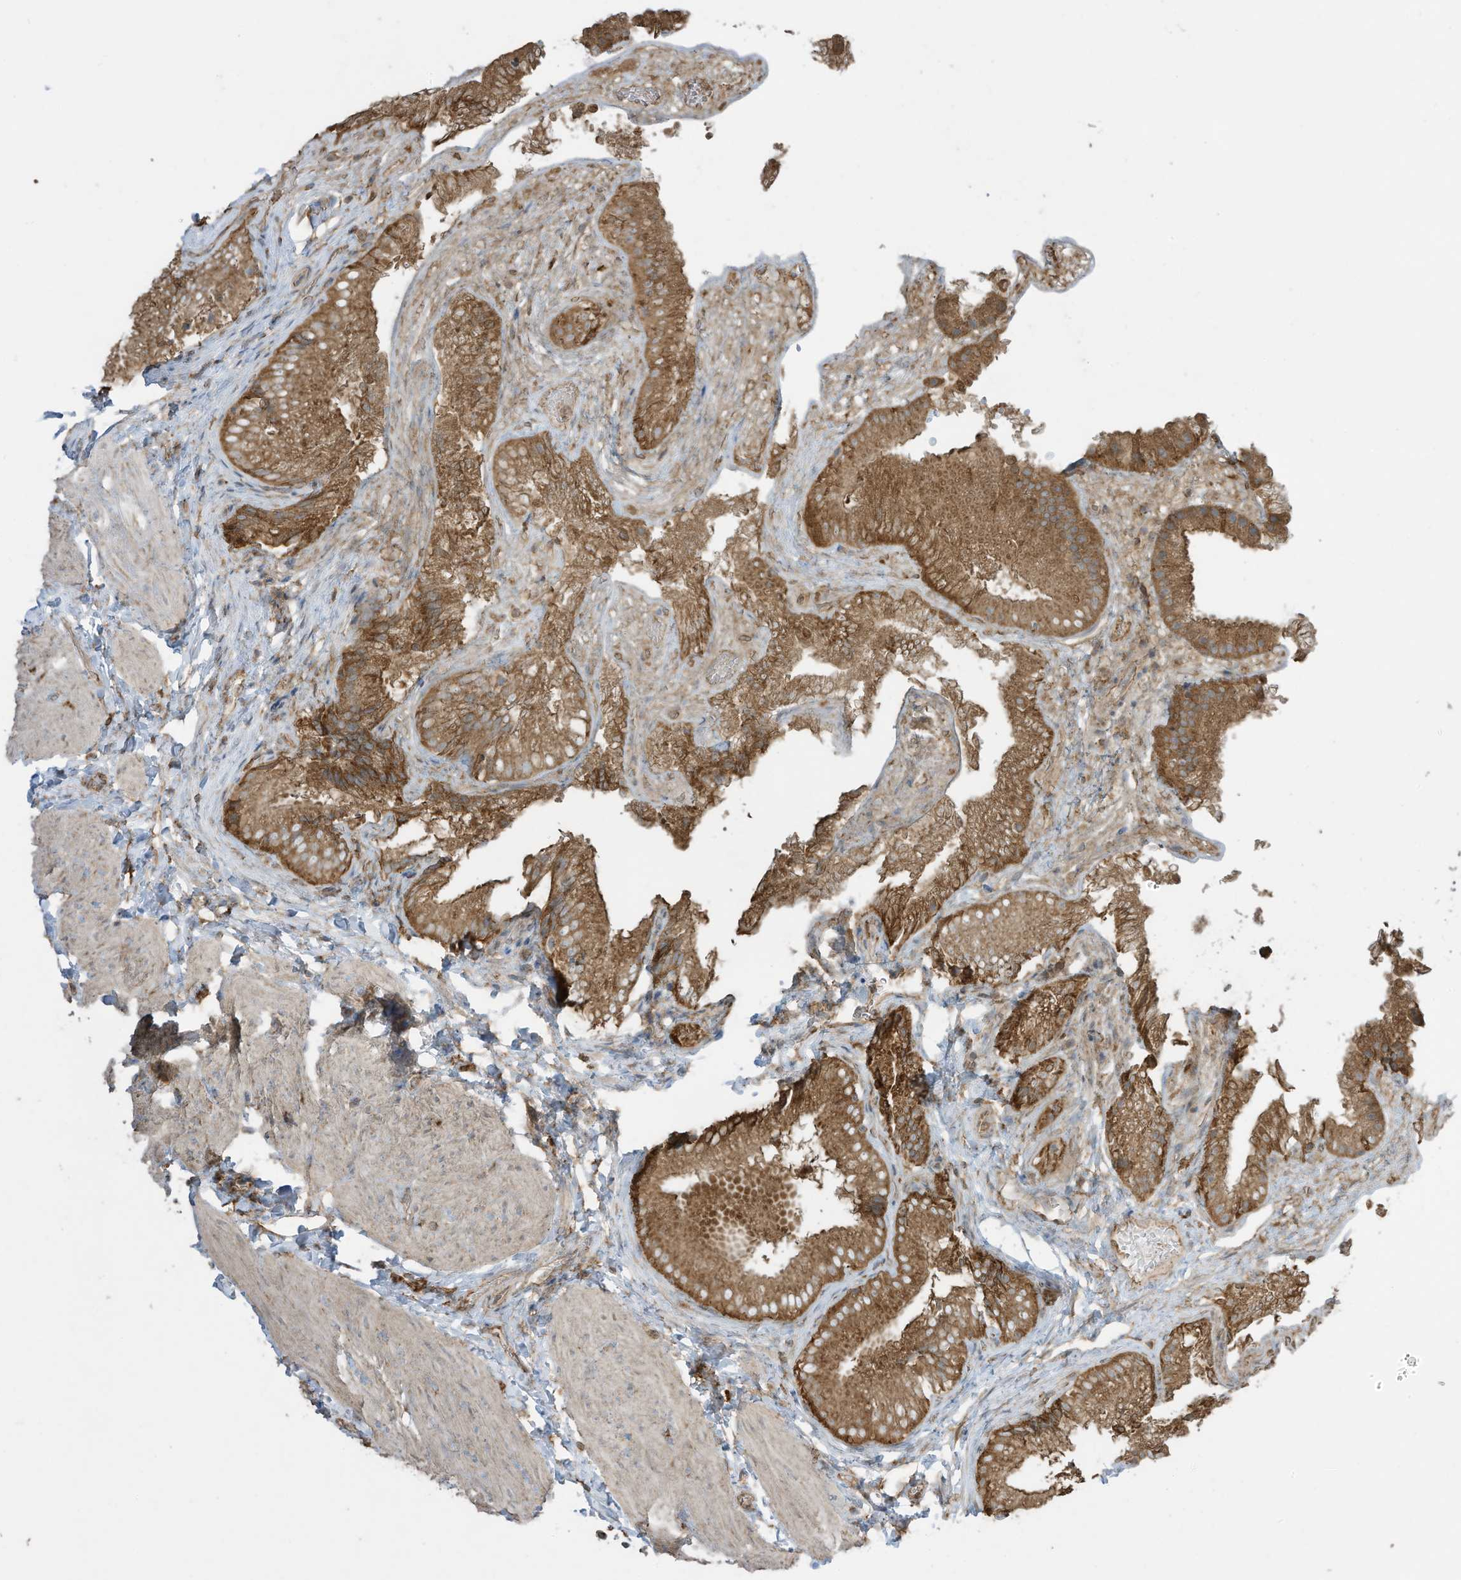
{"staining": {"intensity": "moderate", "quantity": ">75%", "location": "cytoplasmic/membranous"}, "tissue": "gallbladder", "cell_type": "Glandular cells", "image_type": "normal", "snomed": [{"axis": "morphology", "description": "Normal tissue, NOS"}, {"axis": "topography", "description": "Gallbladder"}], "caption": "The image displays a brown stain indicating the presence of a protein in the cytoplasmic/membranous of glandular cells in gallbladder.", "gene": "CGAS", "patient": {"sex": "female", "age": 30}}